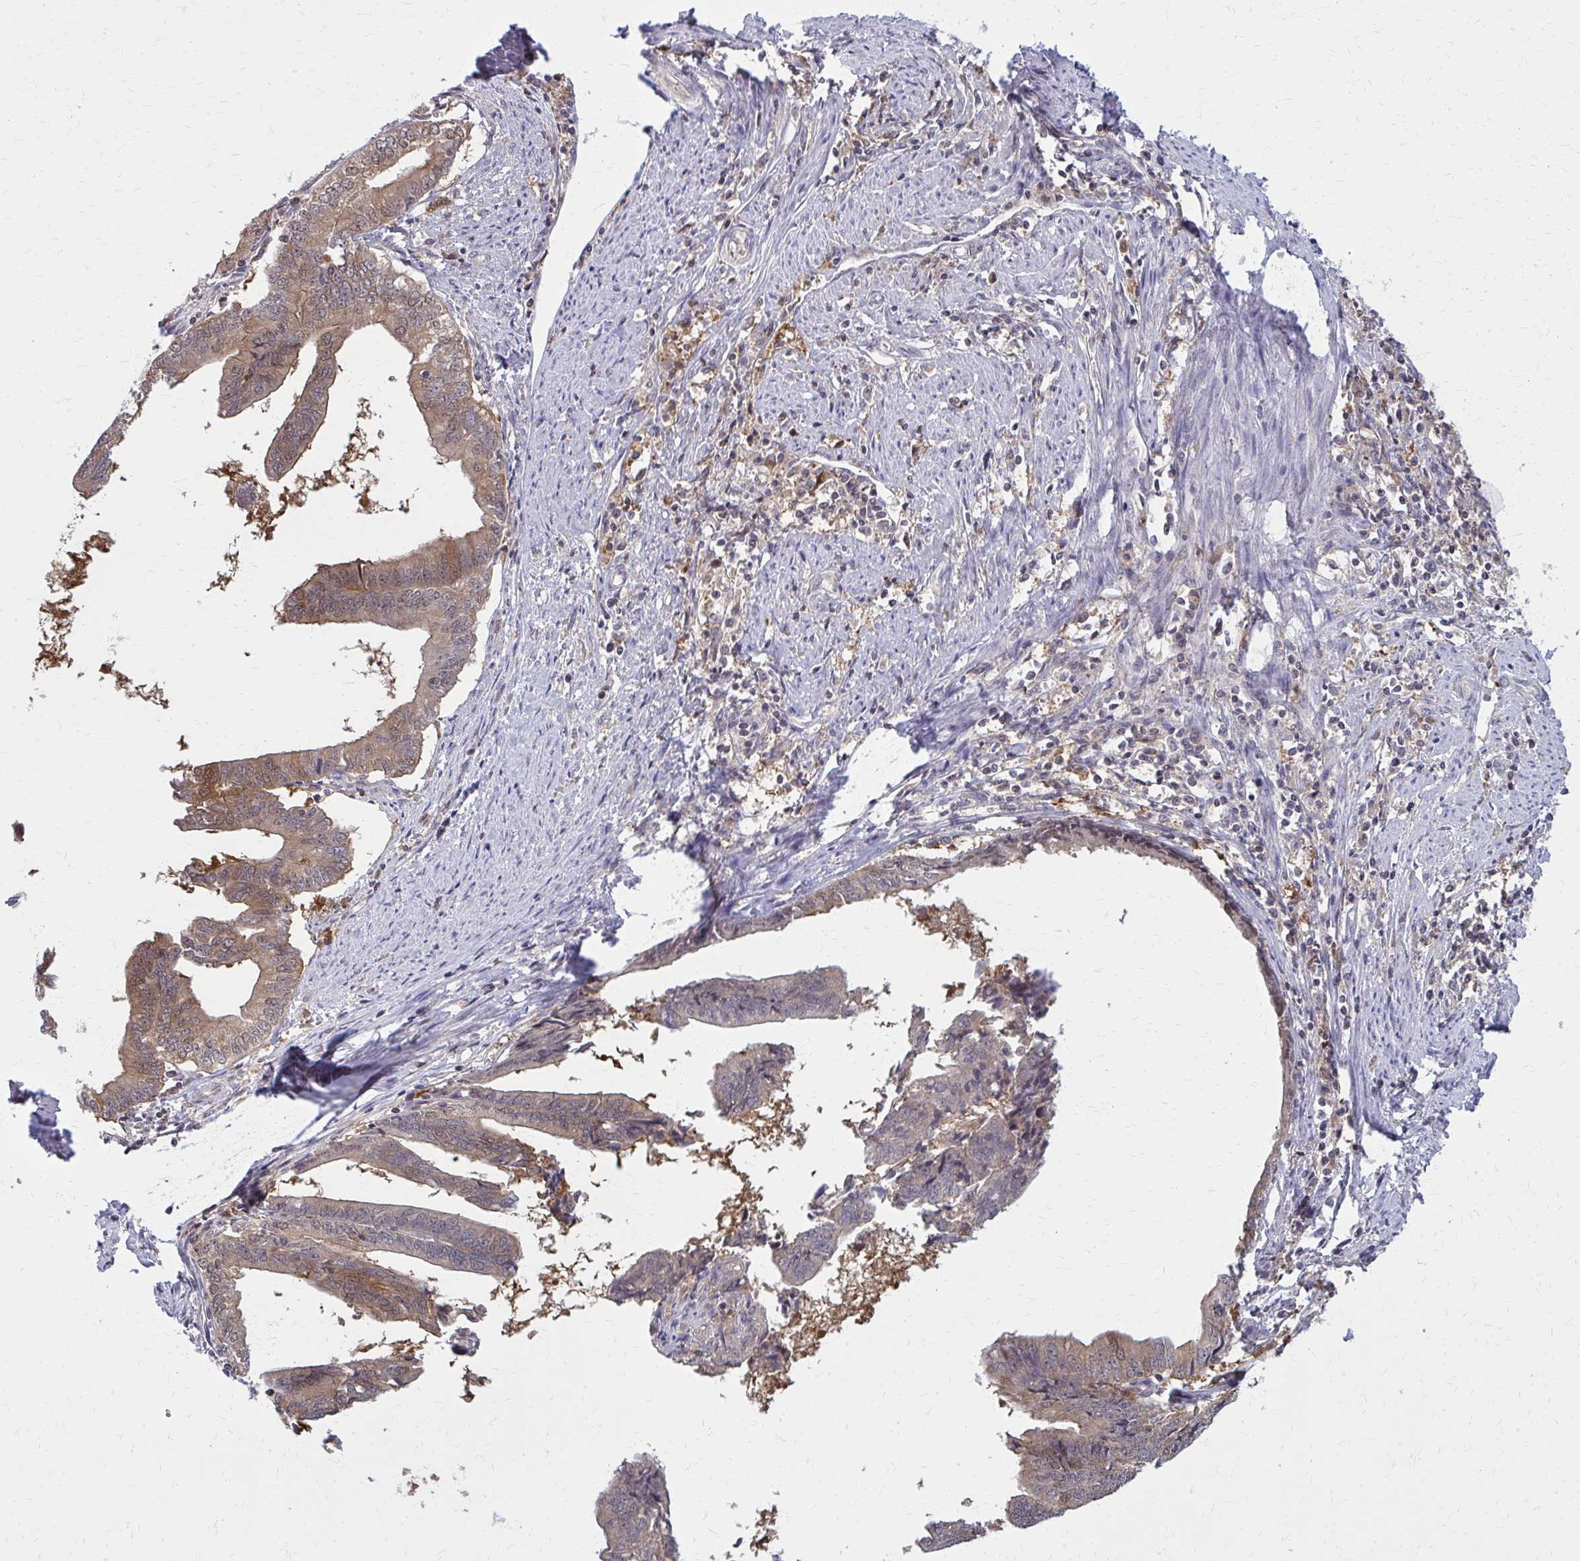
{"staining": {"intensity": "moderate", "quantity": "25%-75%", "location": "cytoplasmic/membranous"}, "tissue": "endometrial cancer", "cell_type": "Tumor cells", "image_type": "cancer", "snomed": [{"axis": "morphology", "description": "Adenocarcinoma, NOS"}, {"axis": "topography", "description": "Endometrium"}], "caption": "Immunohistochemical staining of human endometrial cancer (adenocarcinoma) reveals medium levels of moderate cytoplasmic/membranous protein expression in about 25%-75% of tumor cells. The staining was performed using DAB (3,3'-diaminobenzidine) to visualize the protein expression in brown, while the nuclei were stained in blue with hematoxylin (Magnification: 20x).", "gene": "DBI", "patient": {"sex": "female", "age": 65}}